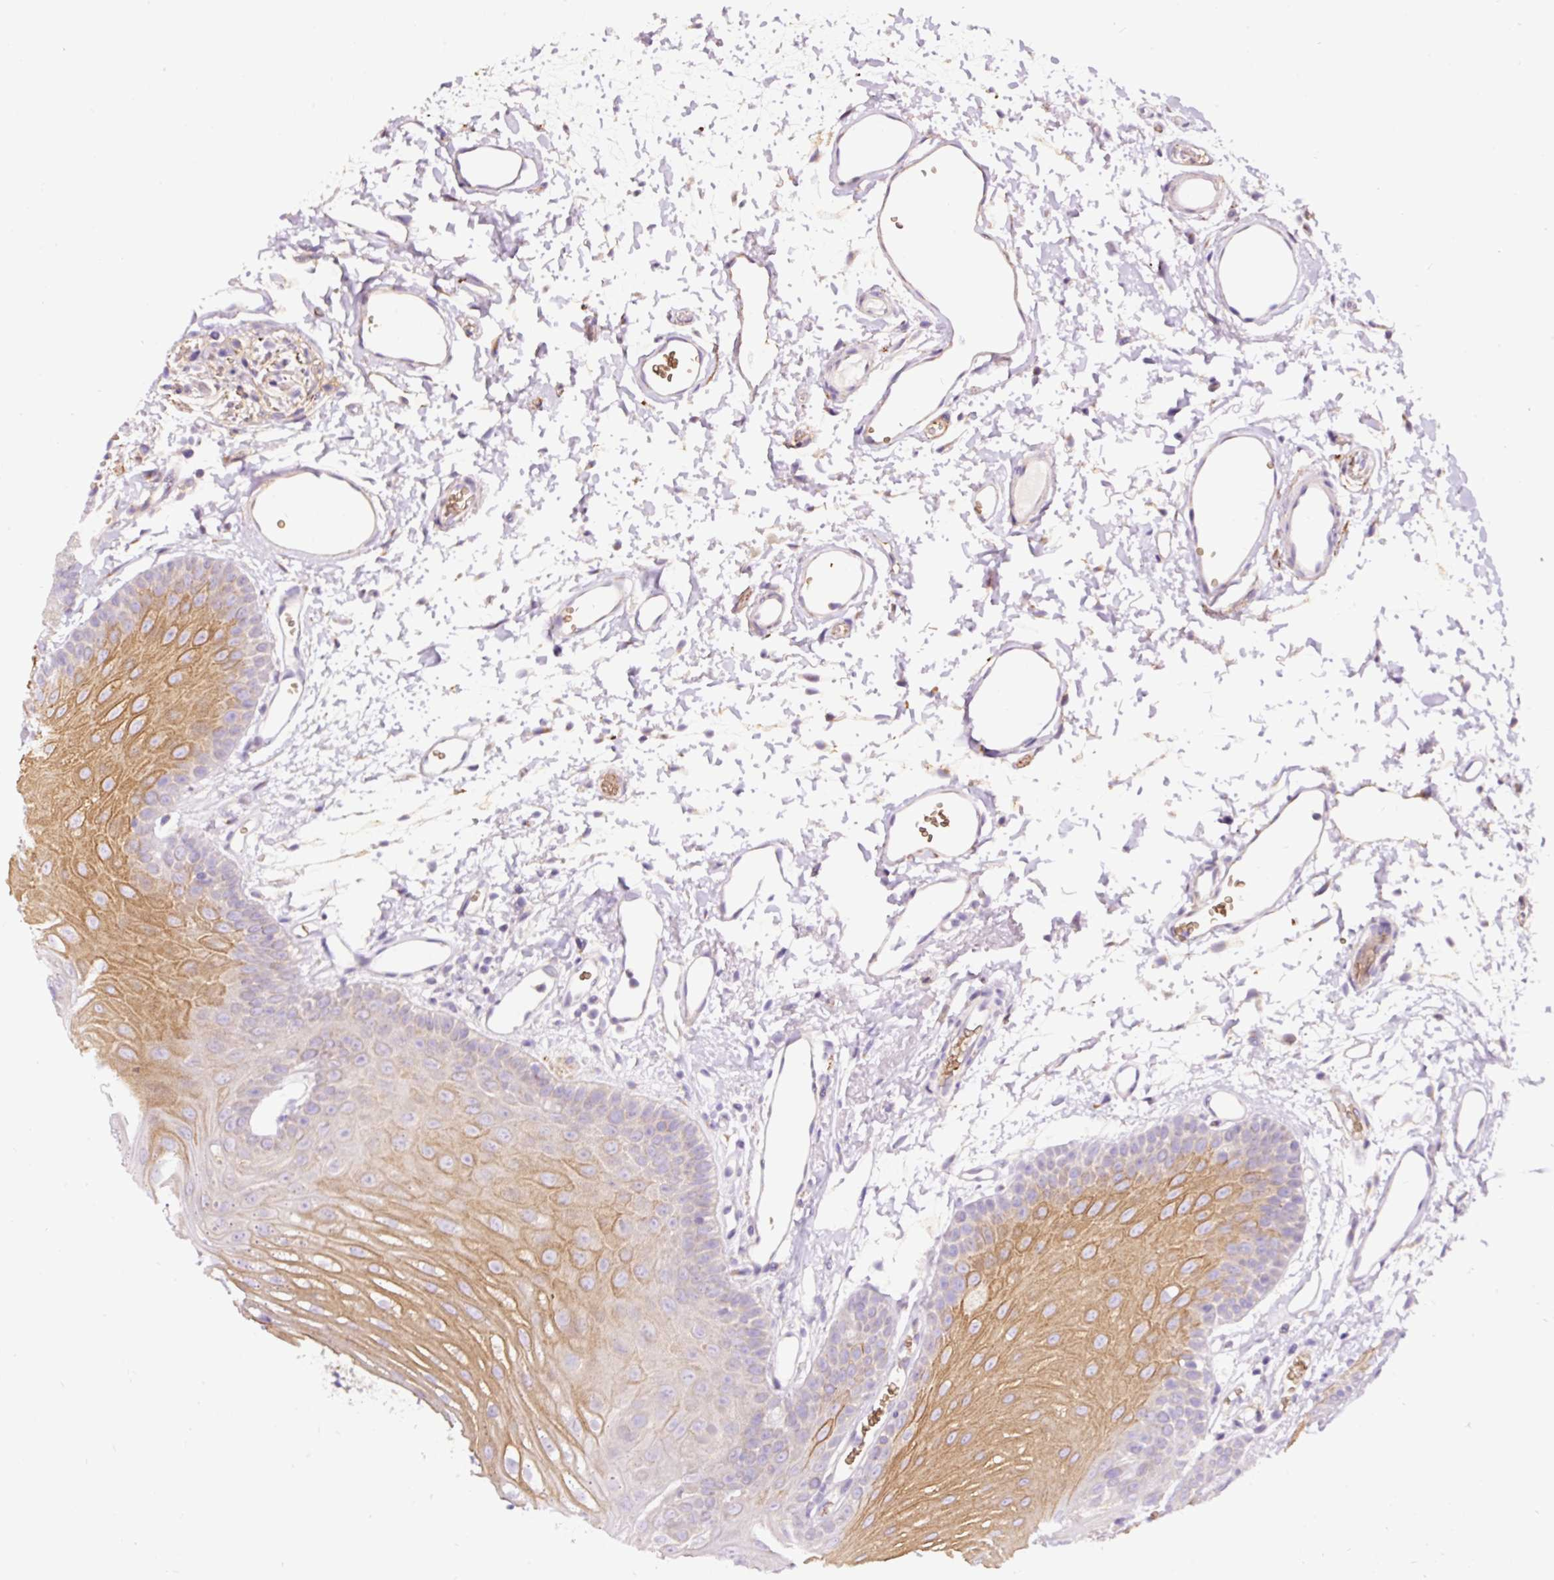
{"staining": {"intensity": "moderate", "quantity": "<25%", "location": "cytoplasmic/membranous"}, "tissue": "oral mucosa", "cell_type": "Squamous epithelial cells", "image_type": "normal", "snomed": [{"axis": "morphology", "description": "Normal tissue, NOS"}, {"axis": "morphology", "description": "Squamous cell carcinoma, NOS"}, {"axis": "topography", "description": "Oral tissue"}, {"axis": "topography", "description": "Head-Neck"}], "caption": "Immunohistochemical staining of unremarkable oral mucosa reveals moderate cytoplasmic/membranous protein staining in about <25% of squamous epithelial cells.", "gene": "PRRC2A", "patient": {"sex": "female", "age": 81}}